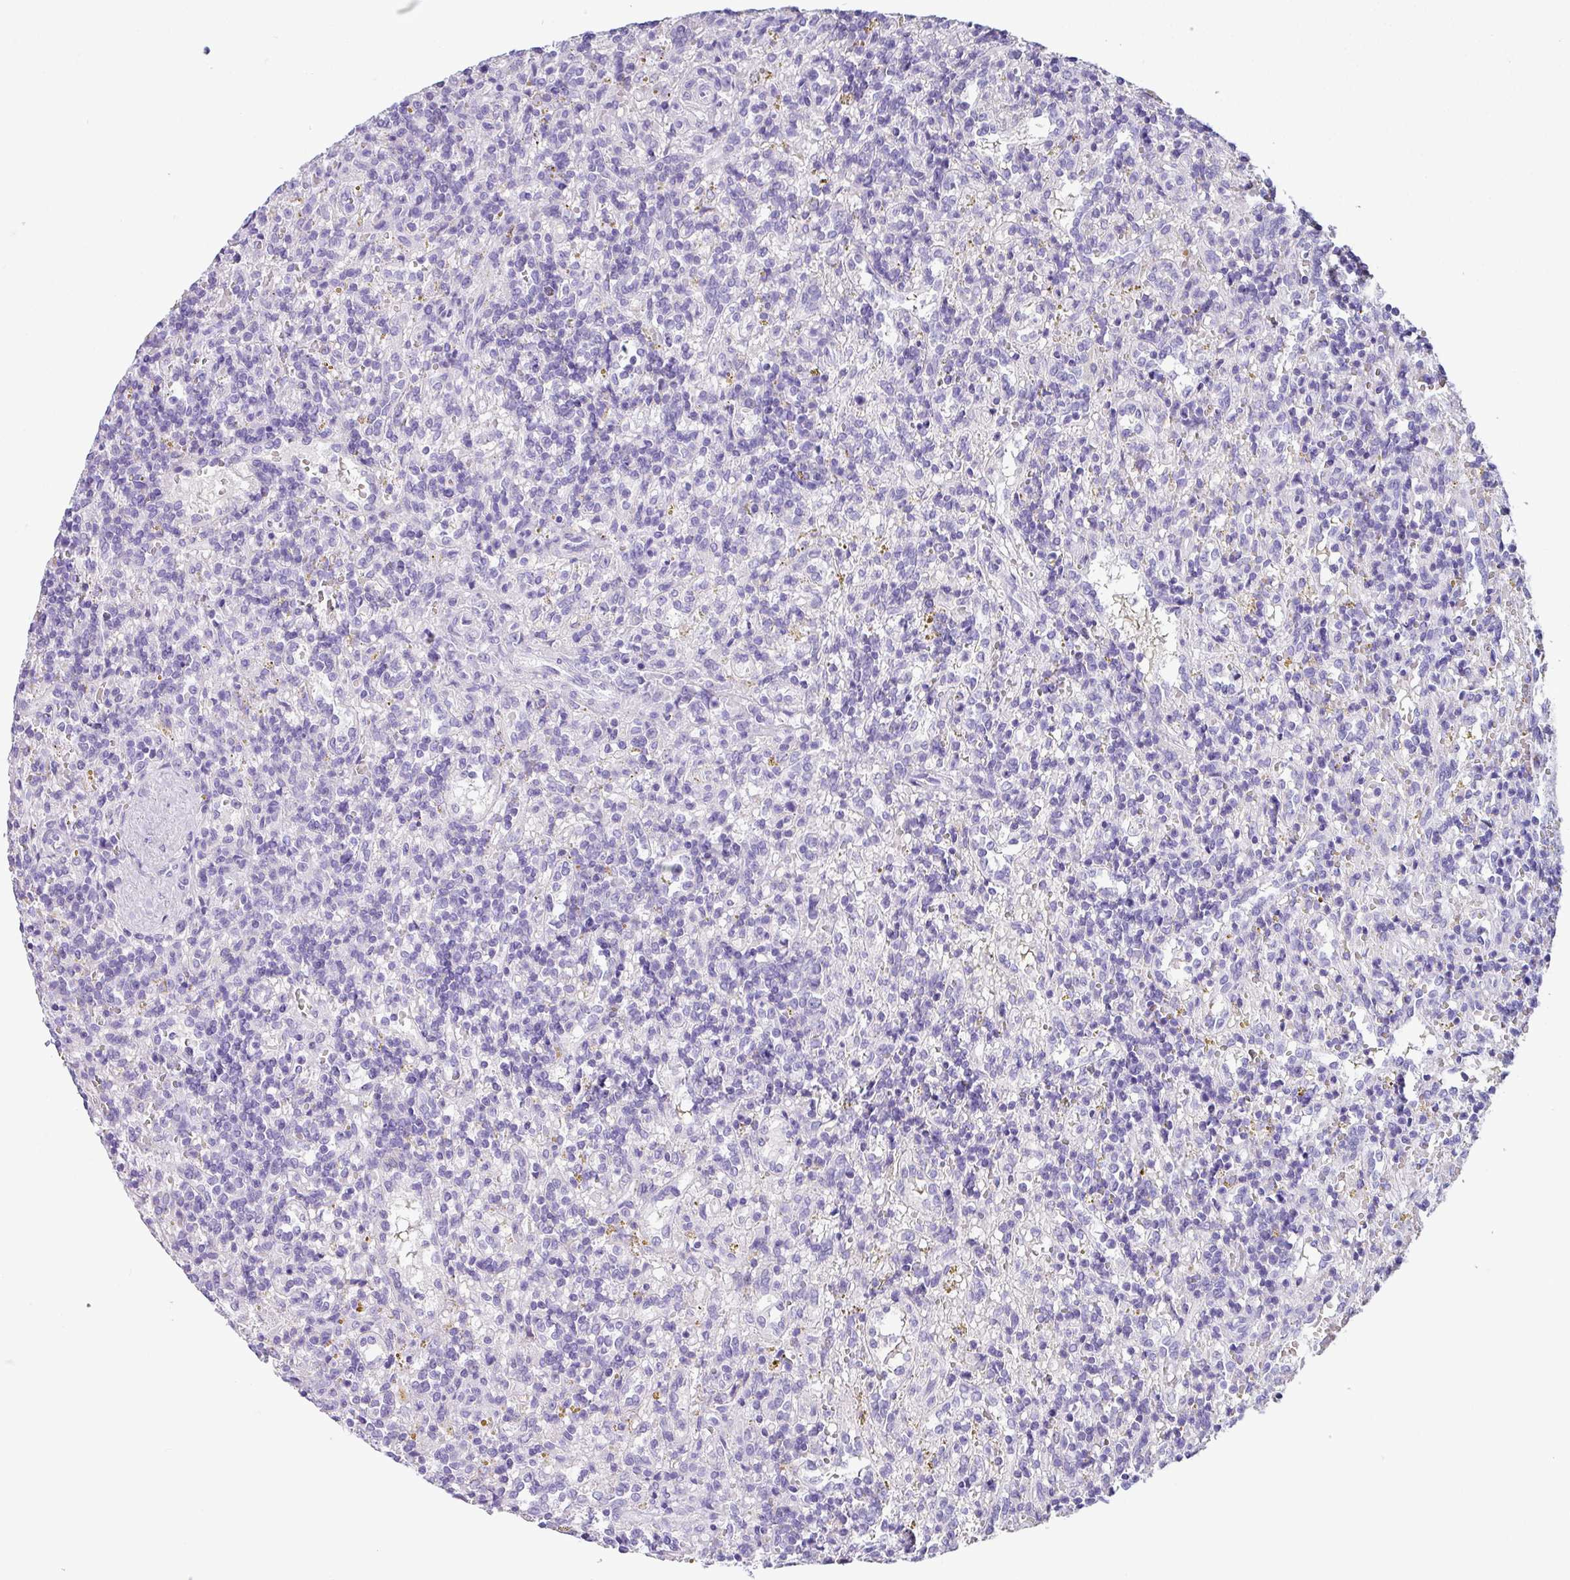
{"staining": {"intensity": "negative", "quantity": "none", "location": "none"}, "tissue": "lymphoma", "cell_type": "Tumor cells", "image_type": "cancer", "snomed": [{"axis": "morphology", "description": "Malignant lymphoma, non-Hodgkin's type, Low grade"}, {"axis": "topography", "description": "Spleen"}], "caption": "Immunohistochemistry (IHC) histopathology image of malignant lymphoma, non-Hodgkin's type (low-grade) stained for a protein (brown), which reveals no staining in tumor cells.", "gene": "ZG16", "patient": {"sex": "male", "age": 67}}